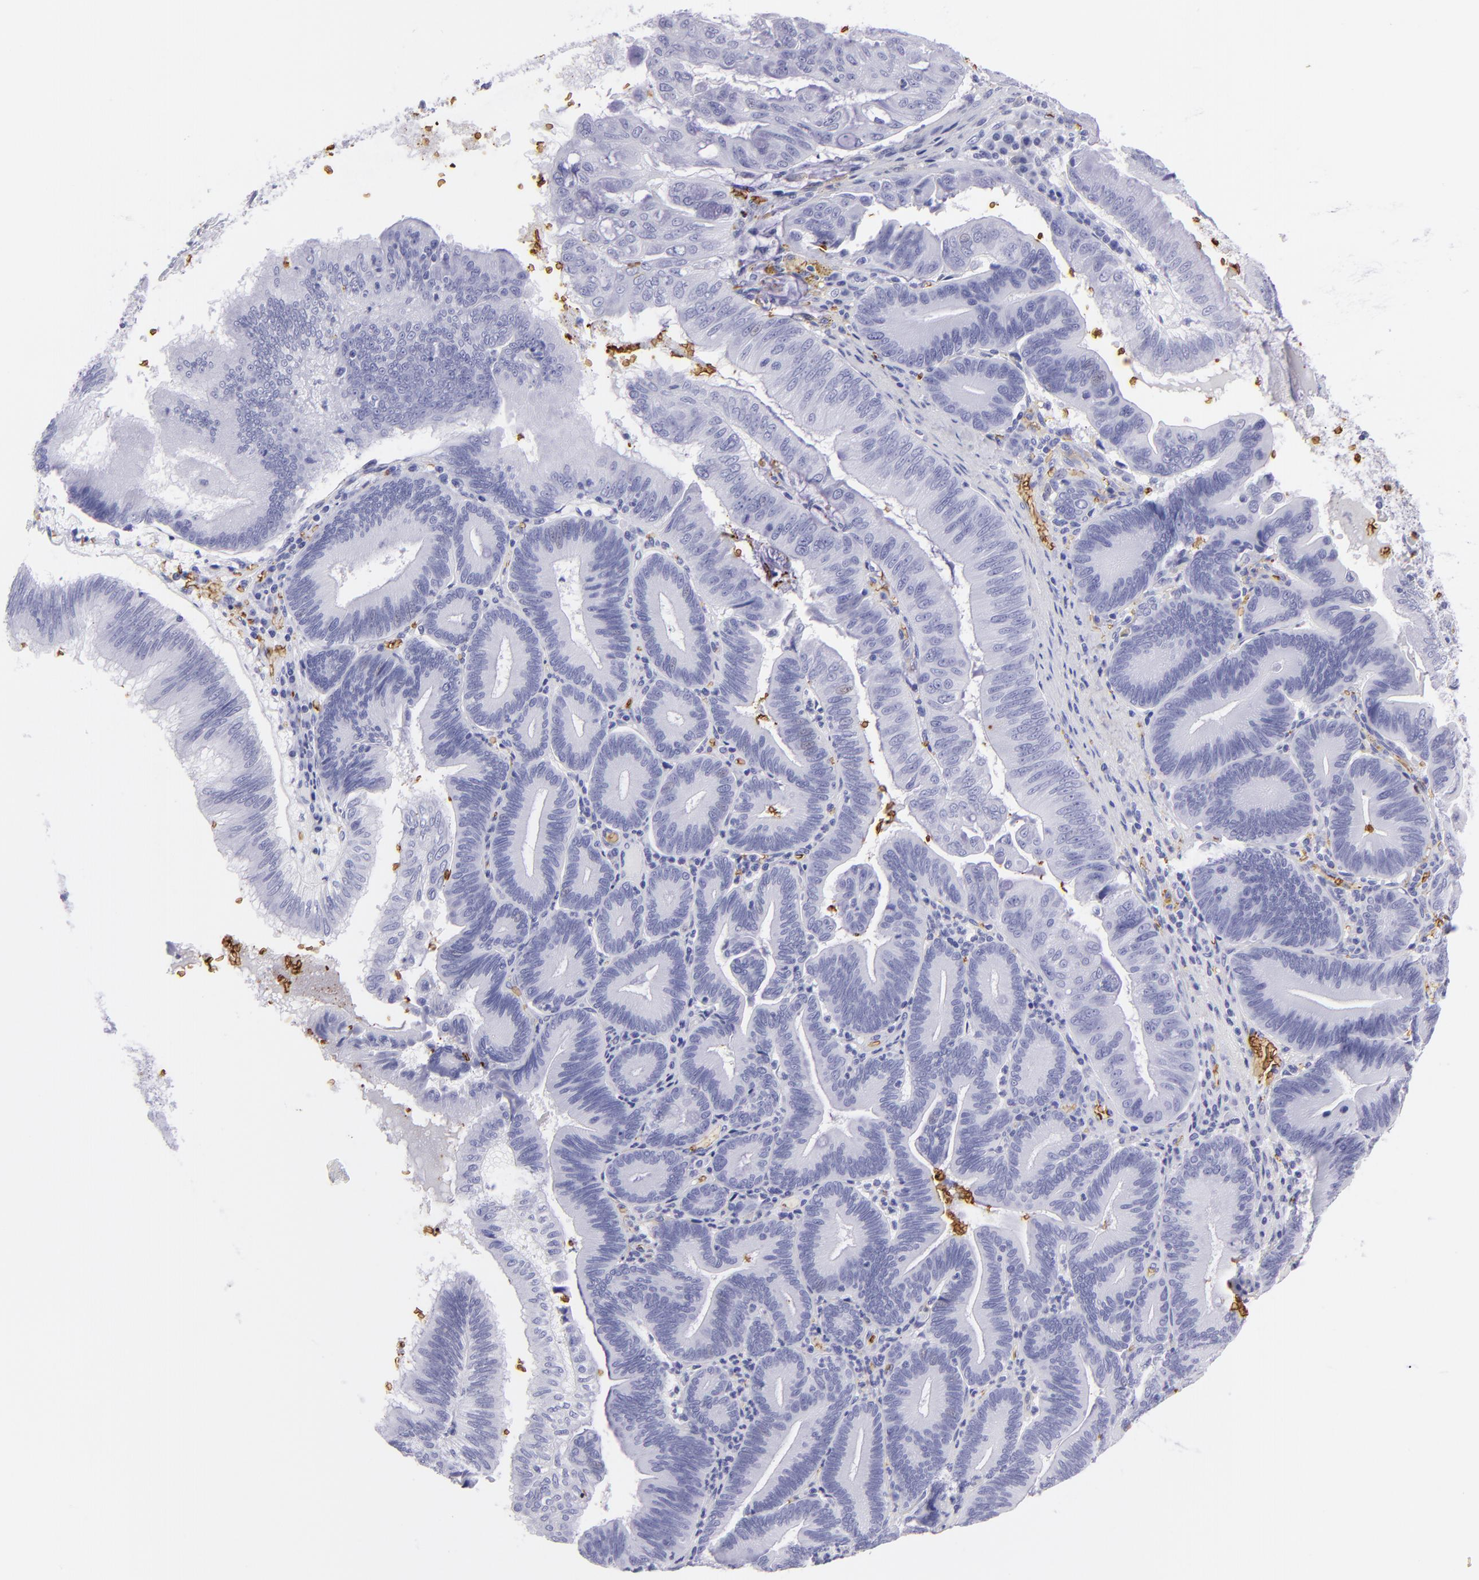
{"staining": {"intensity": "negative", "quantity": "none", "location": "none"}, "tissue": "pancreatic cancer", "cell_type": "Tumor cells", "image_type": "cancer", "snomed": [{"axis": "morphology", "description": "Adenocarcinoma, NOS"}, {"axis": "topography", "description": "Pancreas"}], "caption": "This is an immunohistochemistry (IHC) image of pancreatic cancer. There is no positivity in tumor cells.", "gene": "GYPA", "patient": {"sex": "male", "age": 82}}